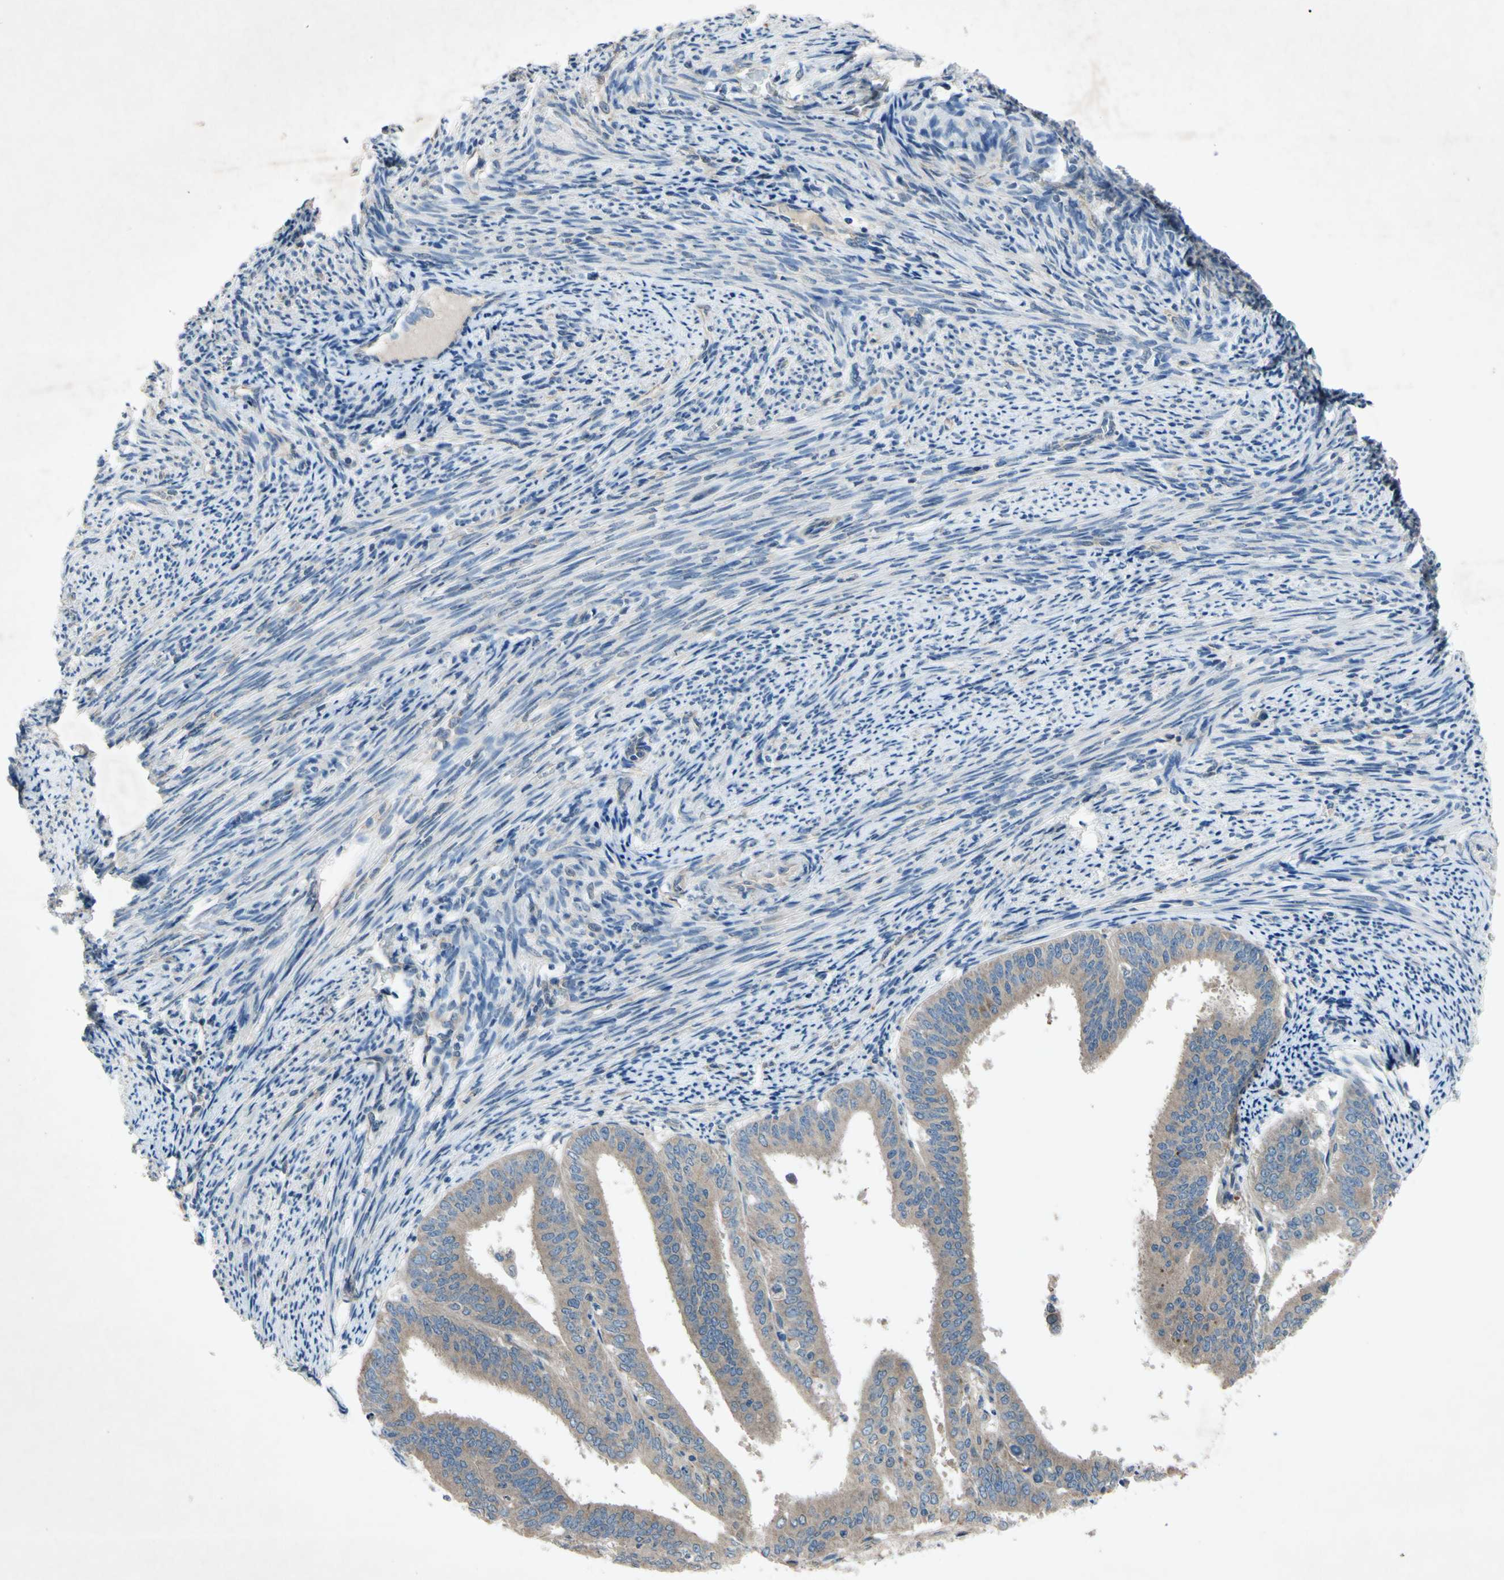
{"staining": {"intensity": "moderate", "quantity": ">75%", "location": "cytoplasmic/membranous"}, "tissue": "endometrial cancer", "cell_type": "Tumor cells", "image_type": "cancer", "snomed": [{"axis": "morphology", "description": "Adenocarcinoma, NOS"}, {"axis": "topography", "description": "Endometrium"}], "caption": "A high-resolution image shows immunohistochemistry (IHC) staining of endometrial adenocarcinoma, which exhibits moderate cytoplasmic/membranous staining in about >75% of tumor cells.", "gene": "HILPDA", "patient": {"sex": "female", "age": 63}}